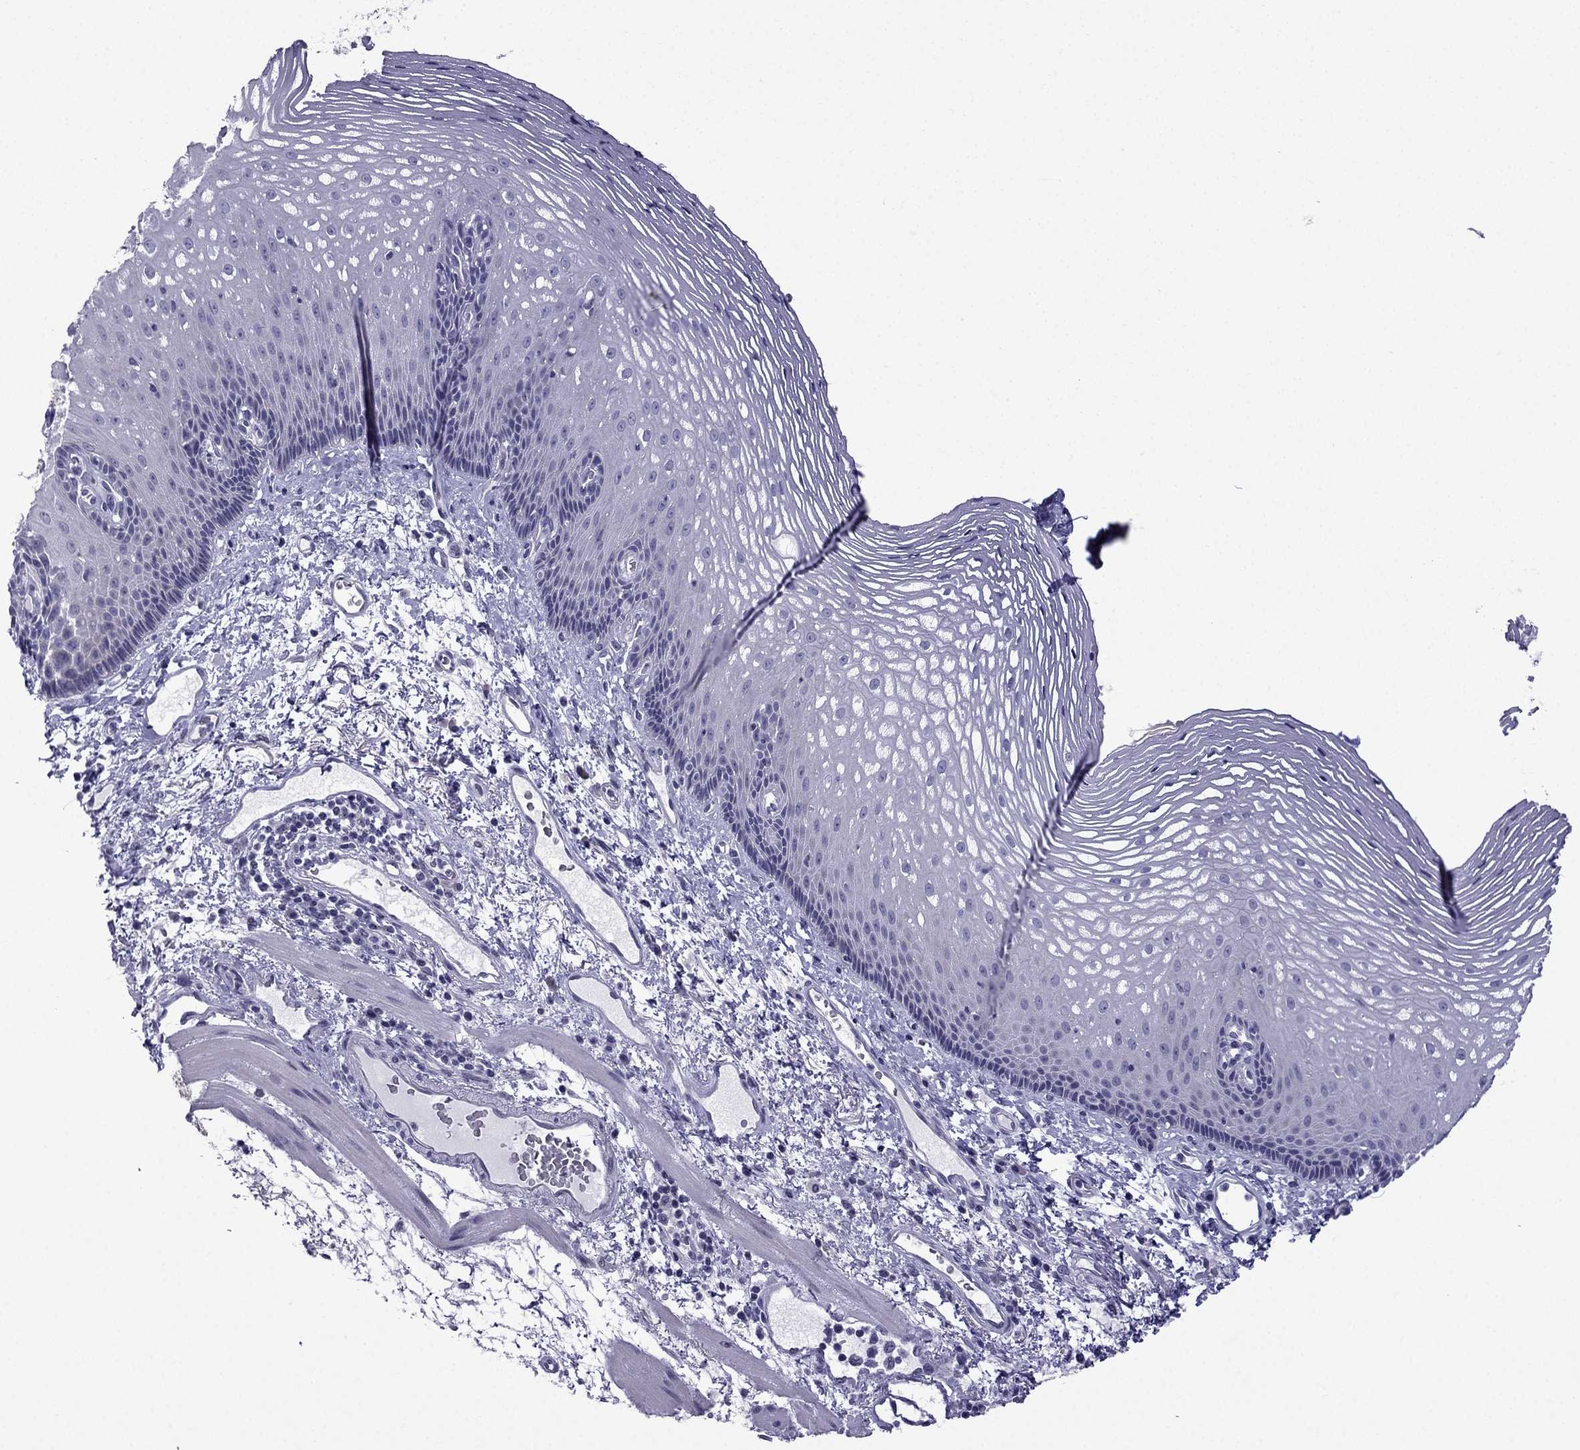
{"staining": {"intensity": "negative", "quantity": "none", "location": "none"}, "tissue": "esophagus", "cell_type": "Squamous epithelial cells", "image_type": "normal", "snomed": [{"axis": "morphology", "description": "Normal tissue, NOS"}, {"axis": "topography", "description": "Esophagus"}], "caption": "Immunohistochemical staining of unremarkable human esophagus reveals no significant positivity in squamous epithelial cells.", "gene": "POM121L12", "patient": {"sex": "male", "age": 76}}